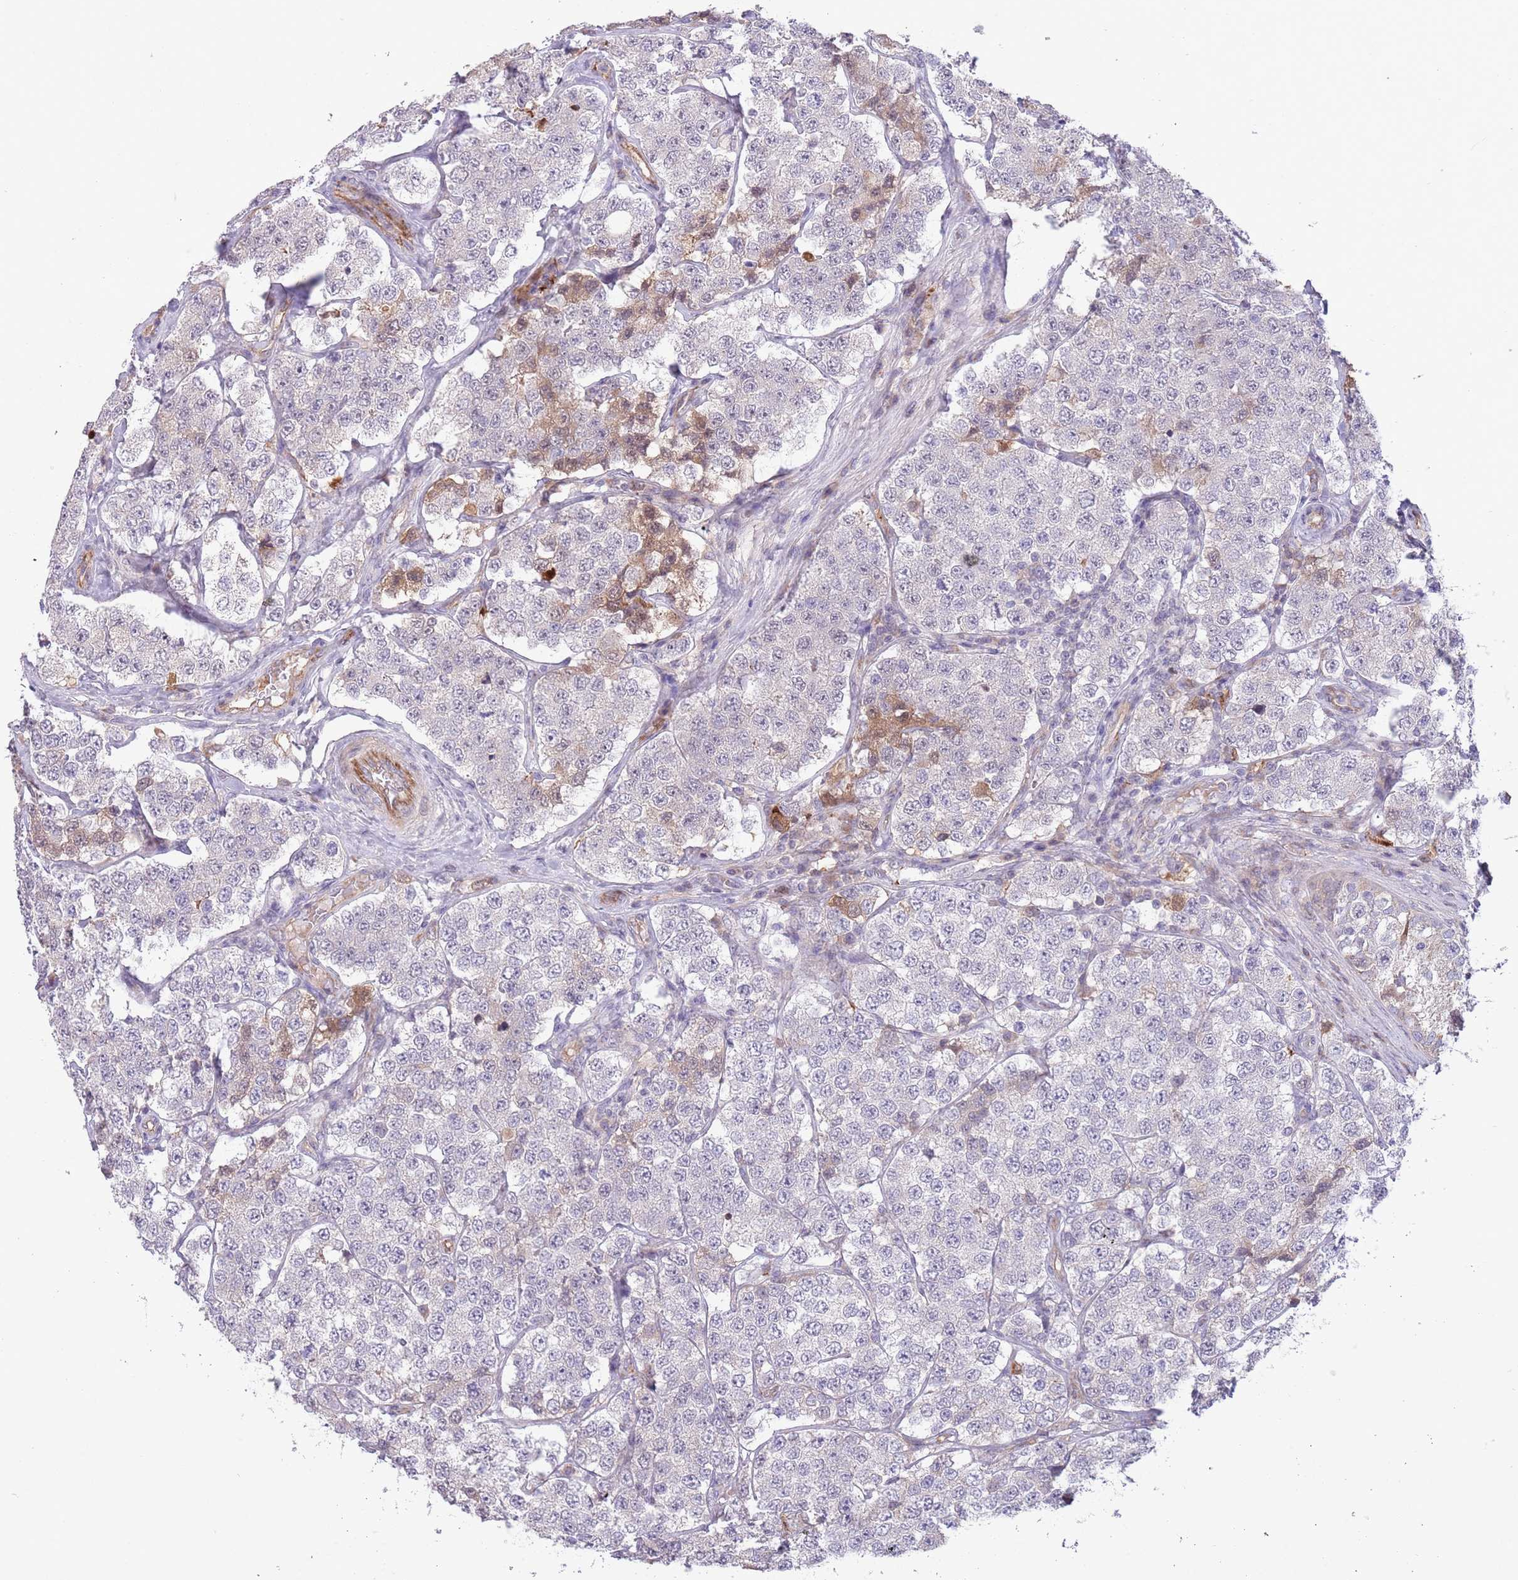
{"staining": {"intensity": "negative", "quantity": "none", "location": "none"}, "tissue": "testis cancer", "cell_type": "Tumor cells", "image_type": "cancer", "snomed": [{"axis": "morphology", "description": "Seminoma, NOS"}, {"axis": "topography", "description": "Testis"}], "caption": "This is an immunohistochemistry (IHC) photomicrograph of human seminoma (testis). There is no positivity in tumor cells.", "gene": "DPP10", "patient": {"sex": "male", "age": 34}}